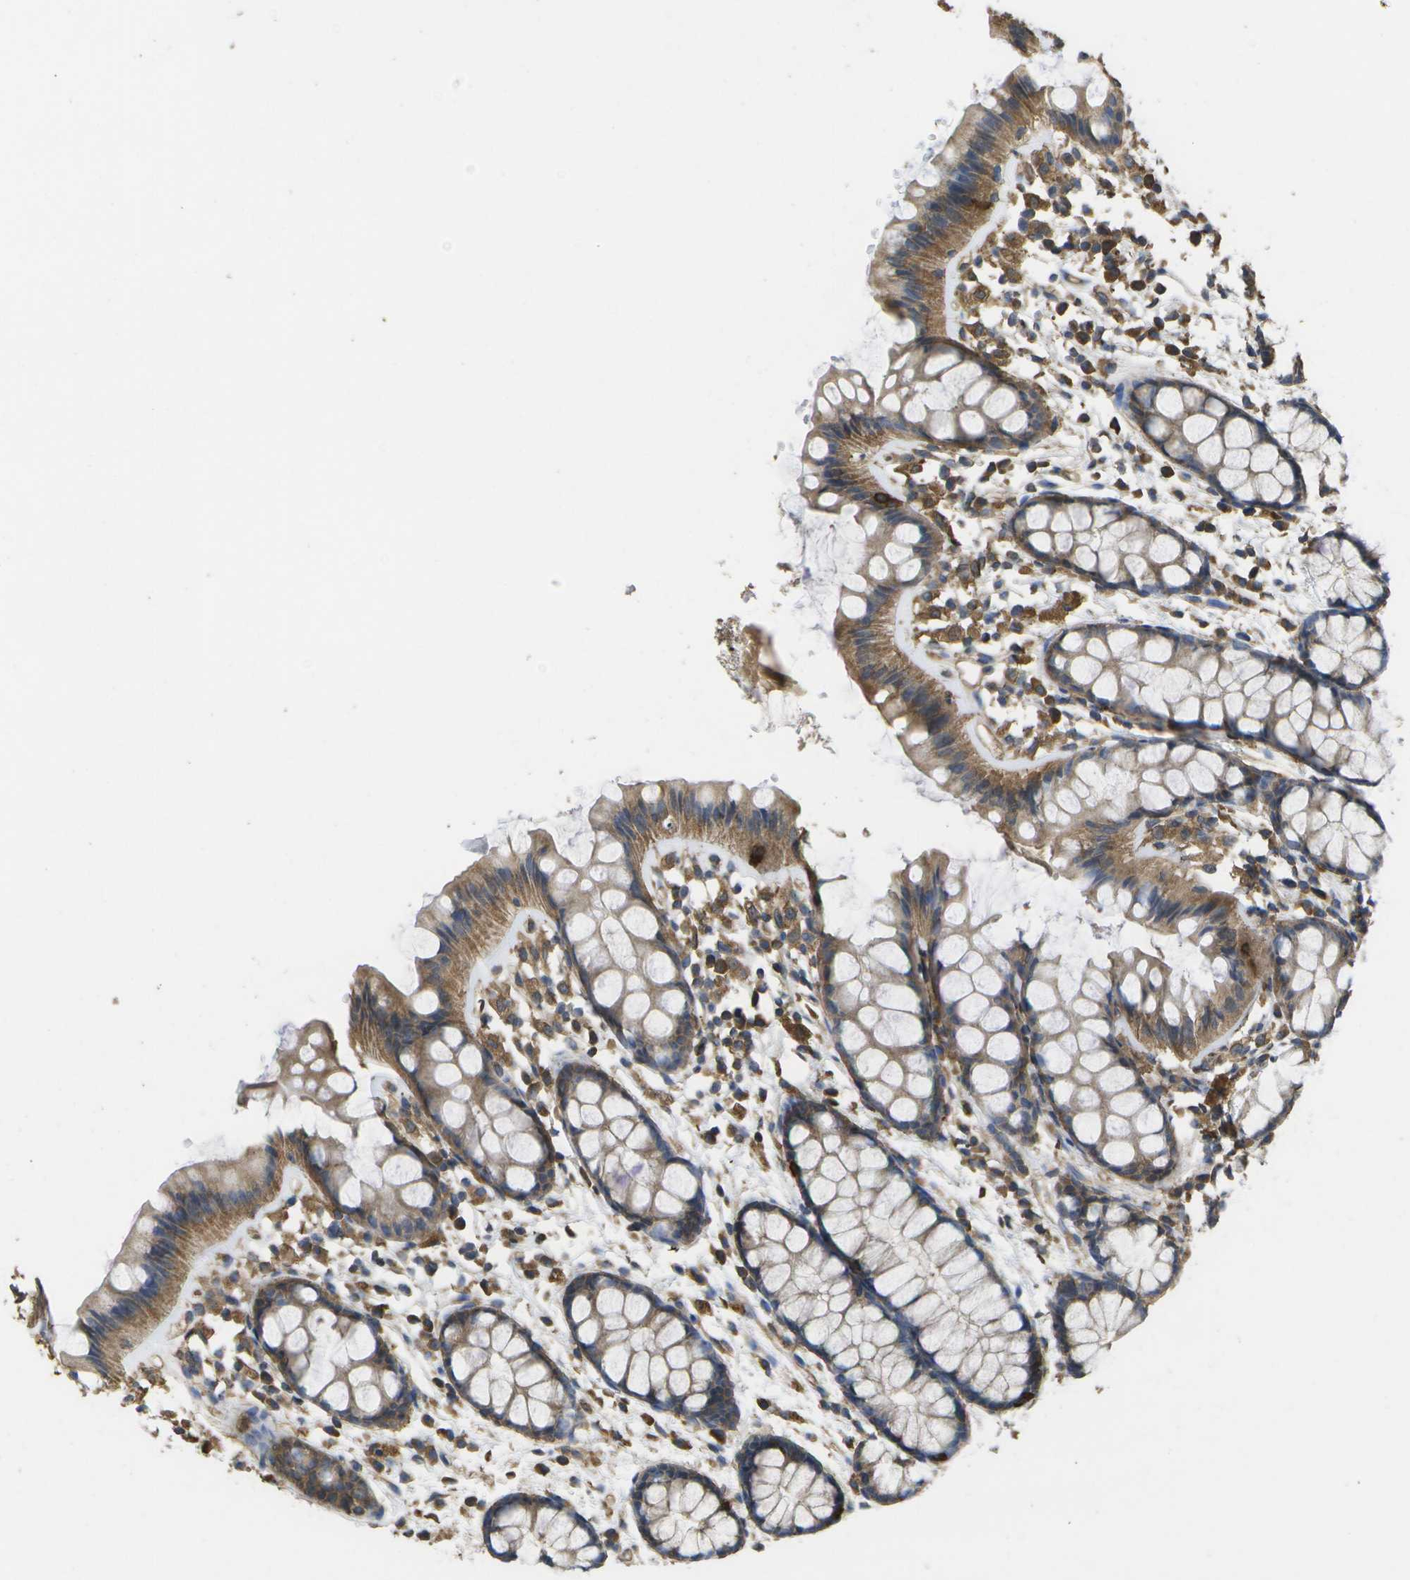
{"staining": {"intensity": "moderate", "quantity": ">75%", "location": "cytoplasmic/membranous"}, "tissue": "rectum", "cell_type": "Glandular cells", "image_type": "normal", "snomed": [{"axis": "morphology", "description": "Normal tissue, NOS"}, {"axis": "topography", "description": "Rectum"}], "caption": "Protein analysis of unremarkable rectum demonstrates moderate cytoplasmic/membranous expression in about >75% of glandular cells. The staining is performed using DAB (3,3'-diaminobenzidine) brown chromogen to label protein expression. The nuclei are counter-stained blue using hematoxylin.", "gene": "SACS", "patient": {"sex": "female", "age": 66}}